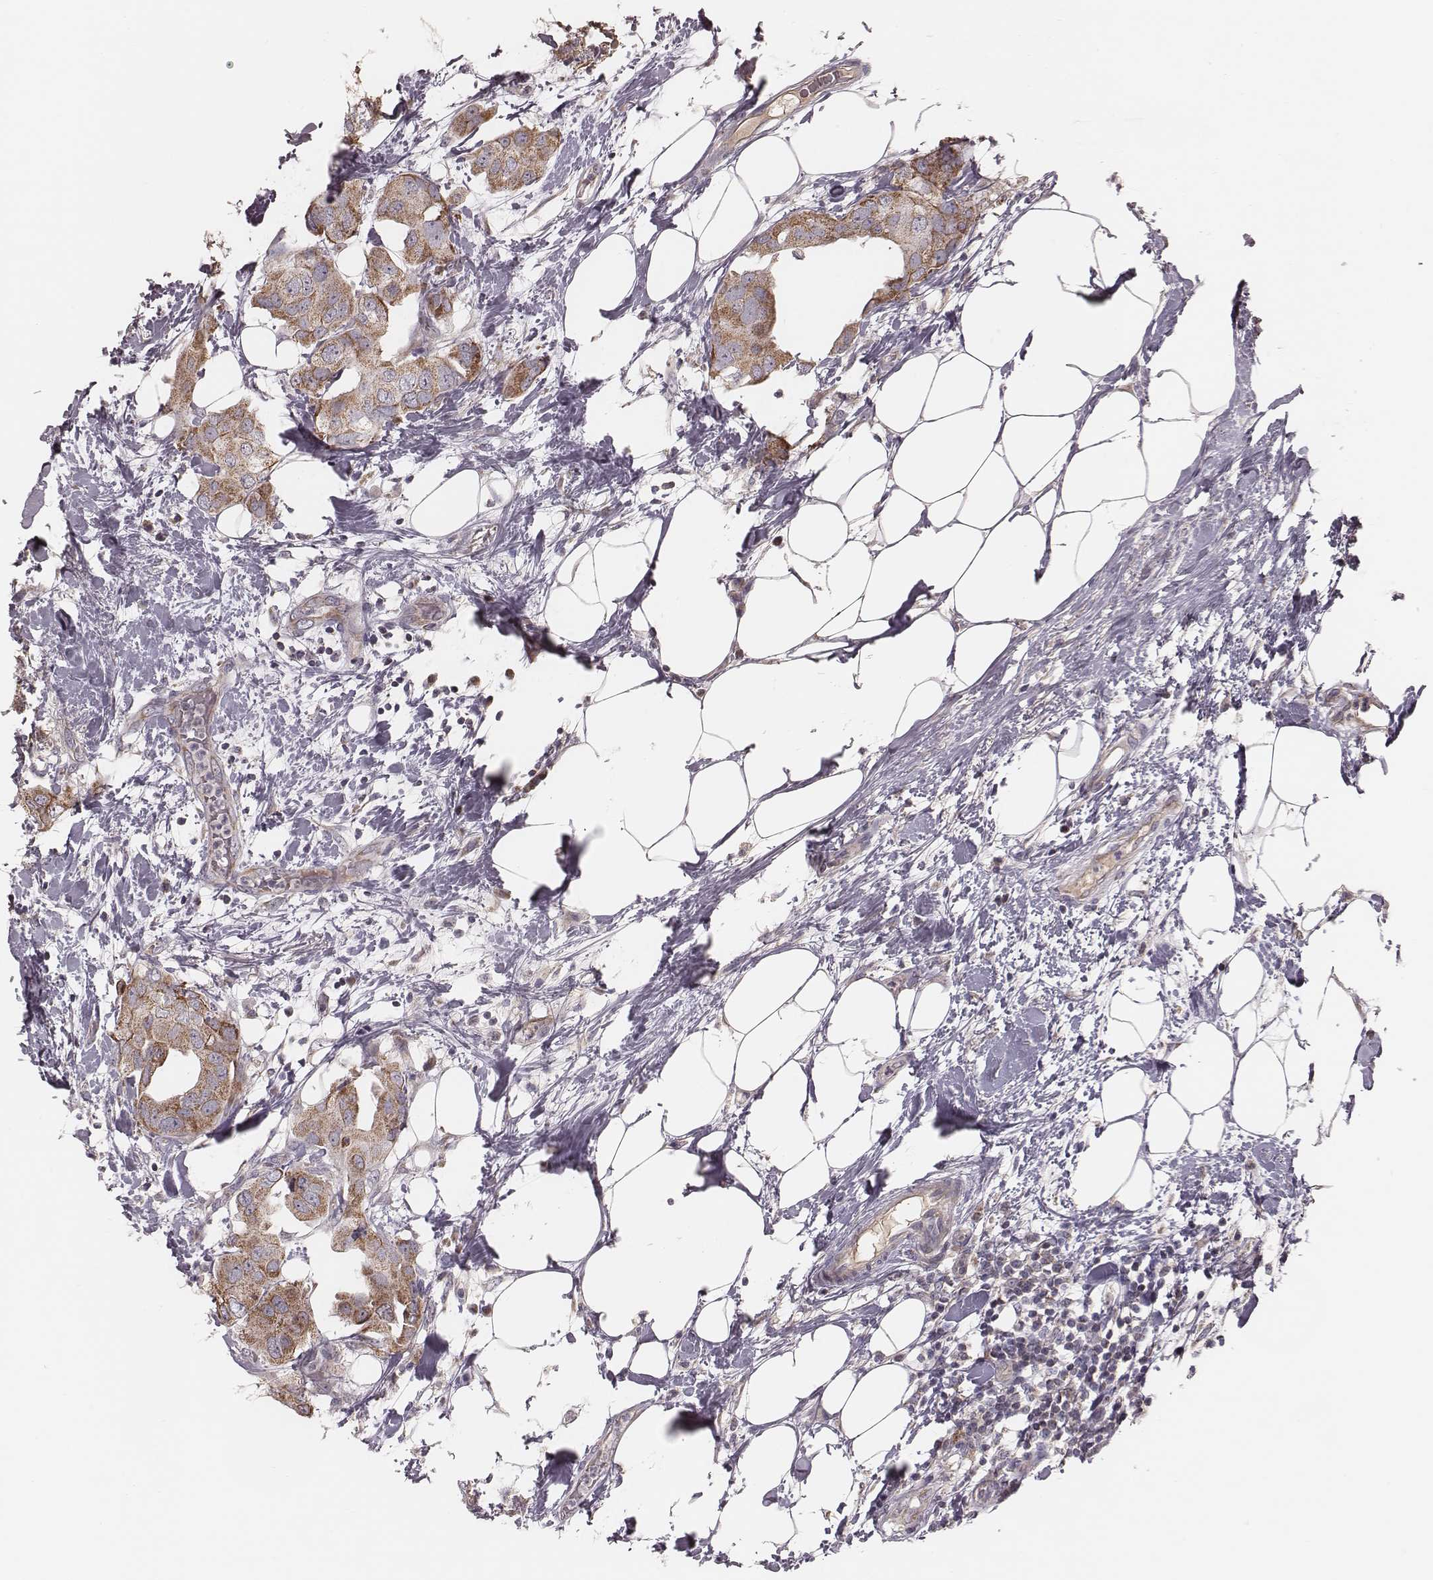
{"staining": {"intensity": "moderate", "quantity": ">75%", "location": "cytoplasmic/membranous"}, "tissue": "breast cancer", "cell_type": "Tumor cells", "image_type": "cancer", "snomed": [{"axis": "morphology", "description": "Normal tissue, NOS"}, {"axis": "morphology", "description": "Duct carcinoma"}, {"axis": "topography", "description": "Breast"}], "caption": "Tumor cells reveal medium levels of moderate cytoplasmic/membranous expression in approximately >75% of cells in human breast intraductal carcinoma. Using DAB (brown) and hematoxylin (blue) stains, captured at high magnification using brightfield microscopy.", "gene": "MRPS27", "patient": {"sex": "female", "age": 40}}